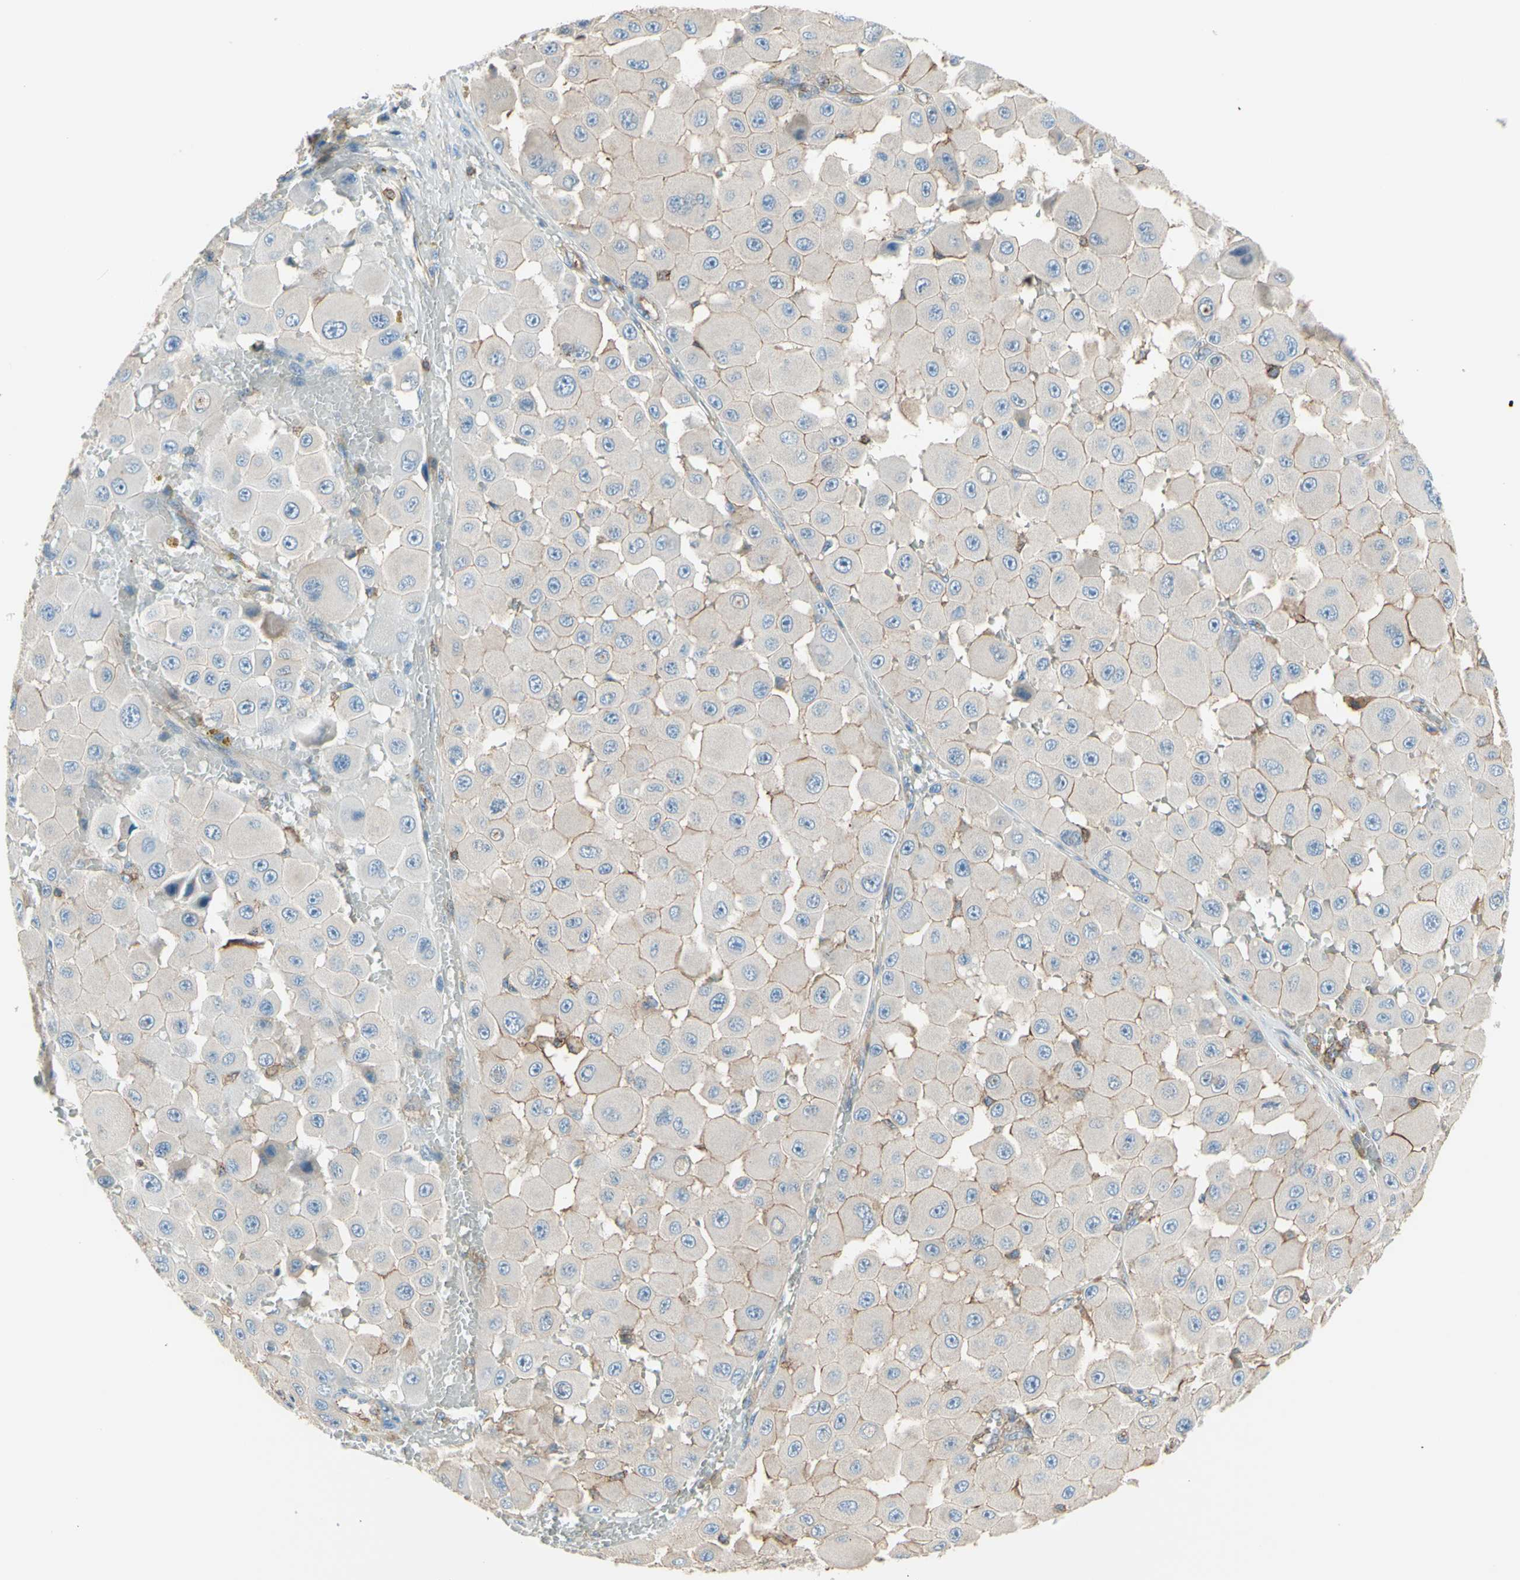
{"staining": {"intensity": "weak", "quantity": ">75%", "location": "cytoplasmic/membranous"}, "tissue": "melanoma", "cell_type": "Tumor cells", "image_type": "cancer", "snomed": [{"axis": "morphology", "description": "Malignant melanoma, NOS"}, {"axis": "topography", "description": "Skin"}], "caption": "Malignant melanoma stained with a protein marker demonstrates weak staining in tumor cells.", "gene": "SEMA4C", "patient": {"sex": "female", "age": 81}}